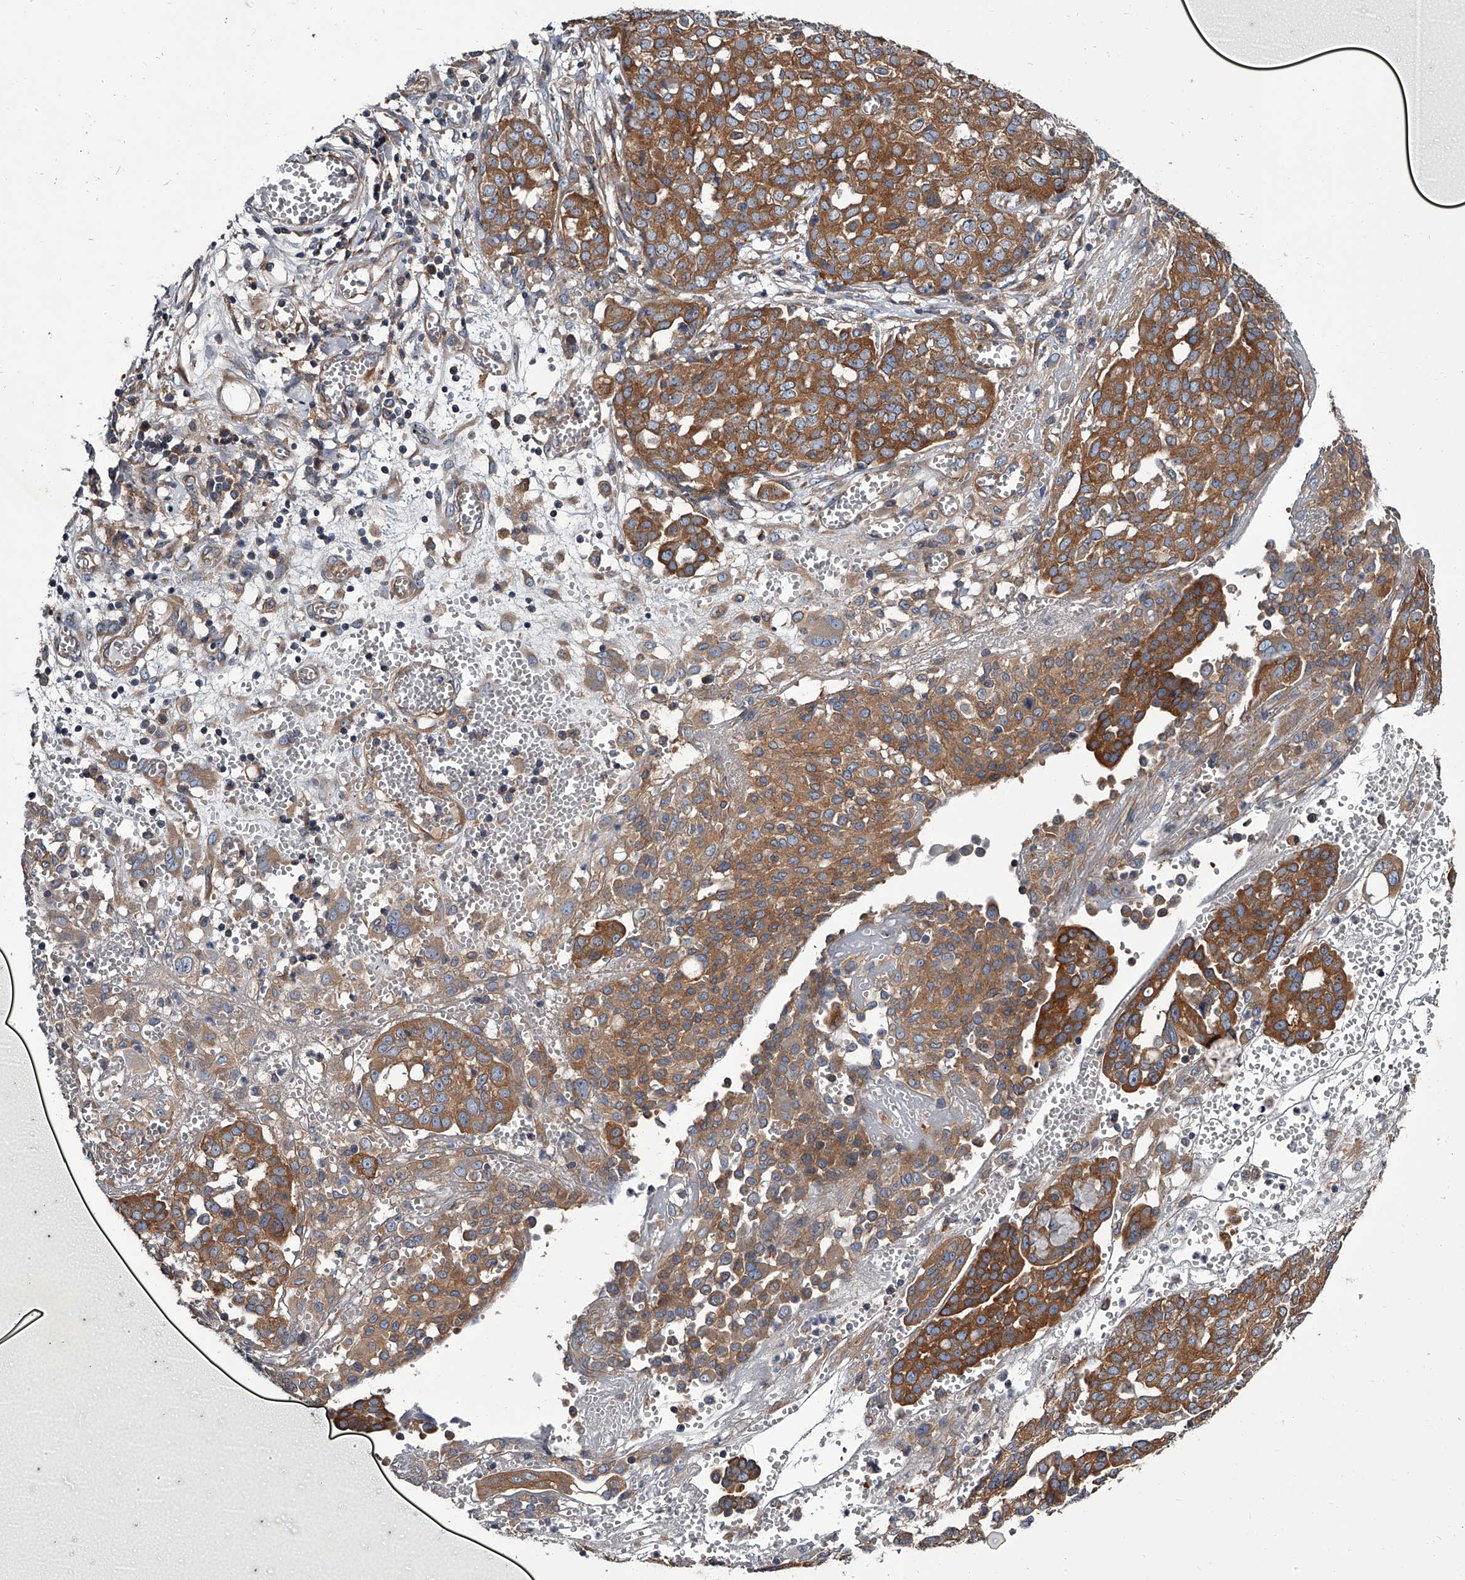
{"staining": {"intensity": "strong", "quantity": "25%-75%", "location": "cytoplasmic/membranous"}, "tissue": "ovarian cancer", "cell_type": "Tumor cells", "image_type": "cancer", "snomed": [{"axis": "morphology", "description": "Cystadenocarcinoma, serous, NOS"}, {"axis": "topography", "description": "Soft tissue"}, {"axis": "topography", "description": "Ovary"}], "caption": "Immunohistochemical staining of human ovarian cancer (serous cystadenocarcinoma) reveals high levels of strong cytoplasmic/membranous staining in approximately 25%-75% of tumor cells.", "gene": "GAPVD1", "patient": {"sex": "female", "age": 57}}